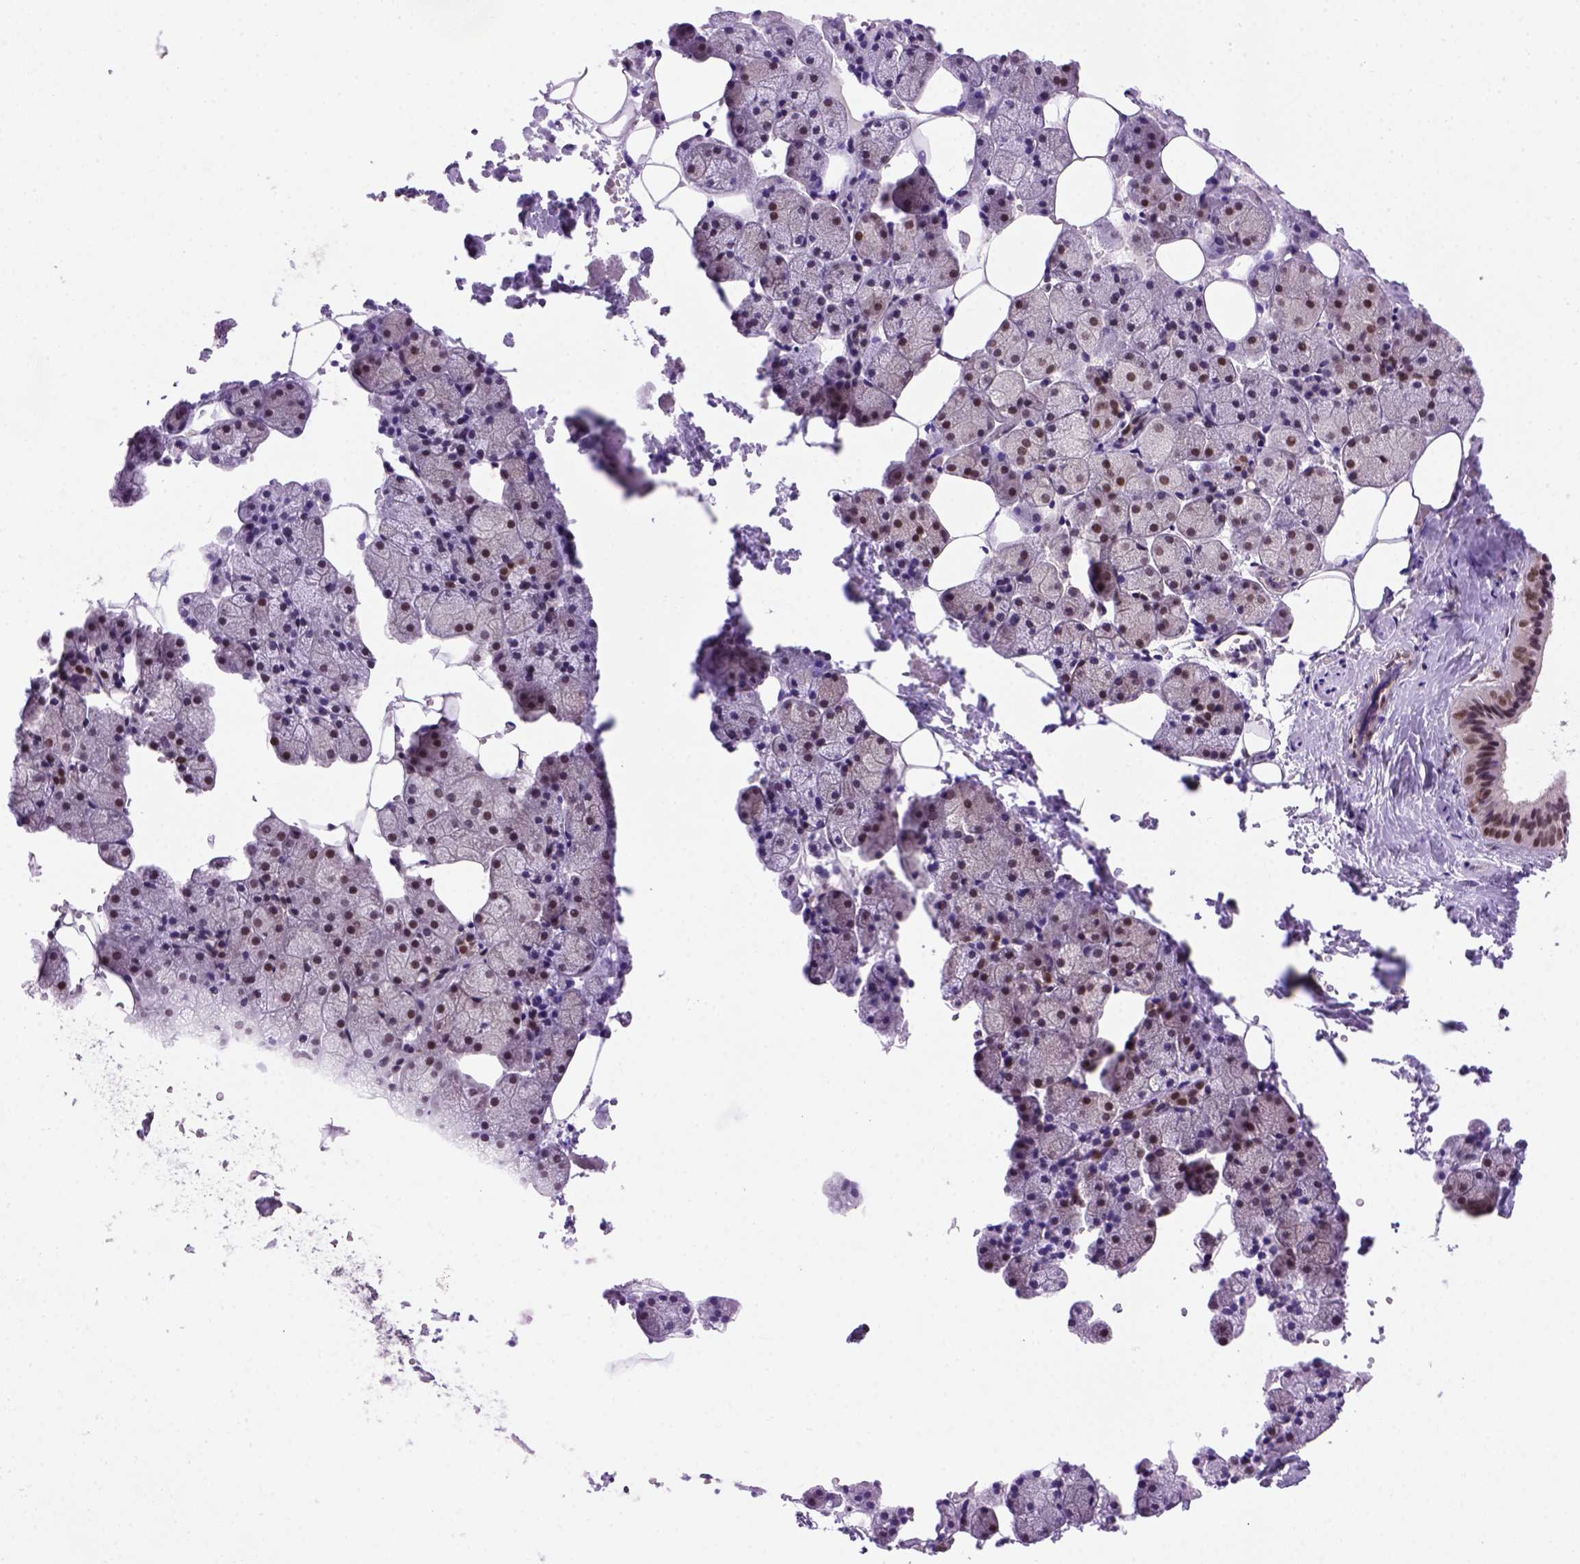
{"staining": {"intensity": "weak", "quantity": "<25%", "location": "nuclear"}, "tissue": "salivary gland", "cell_type": "Glandular cells", "image_type": "normal", "snomed": [{"axis": "morphology", "description": "Normal tissue, NOS"}, {"axis": "topography", "description": "Salivary gland"}], "caption": "Image shows no significant protein staining in glandular cells of unremarkable salivary gland.", "gene": "MGMT", "patient": {"sex": "male", "age": 38}}